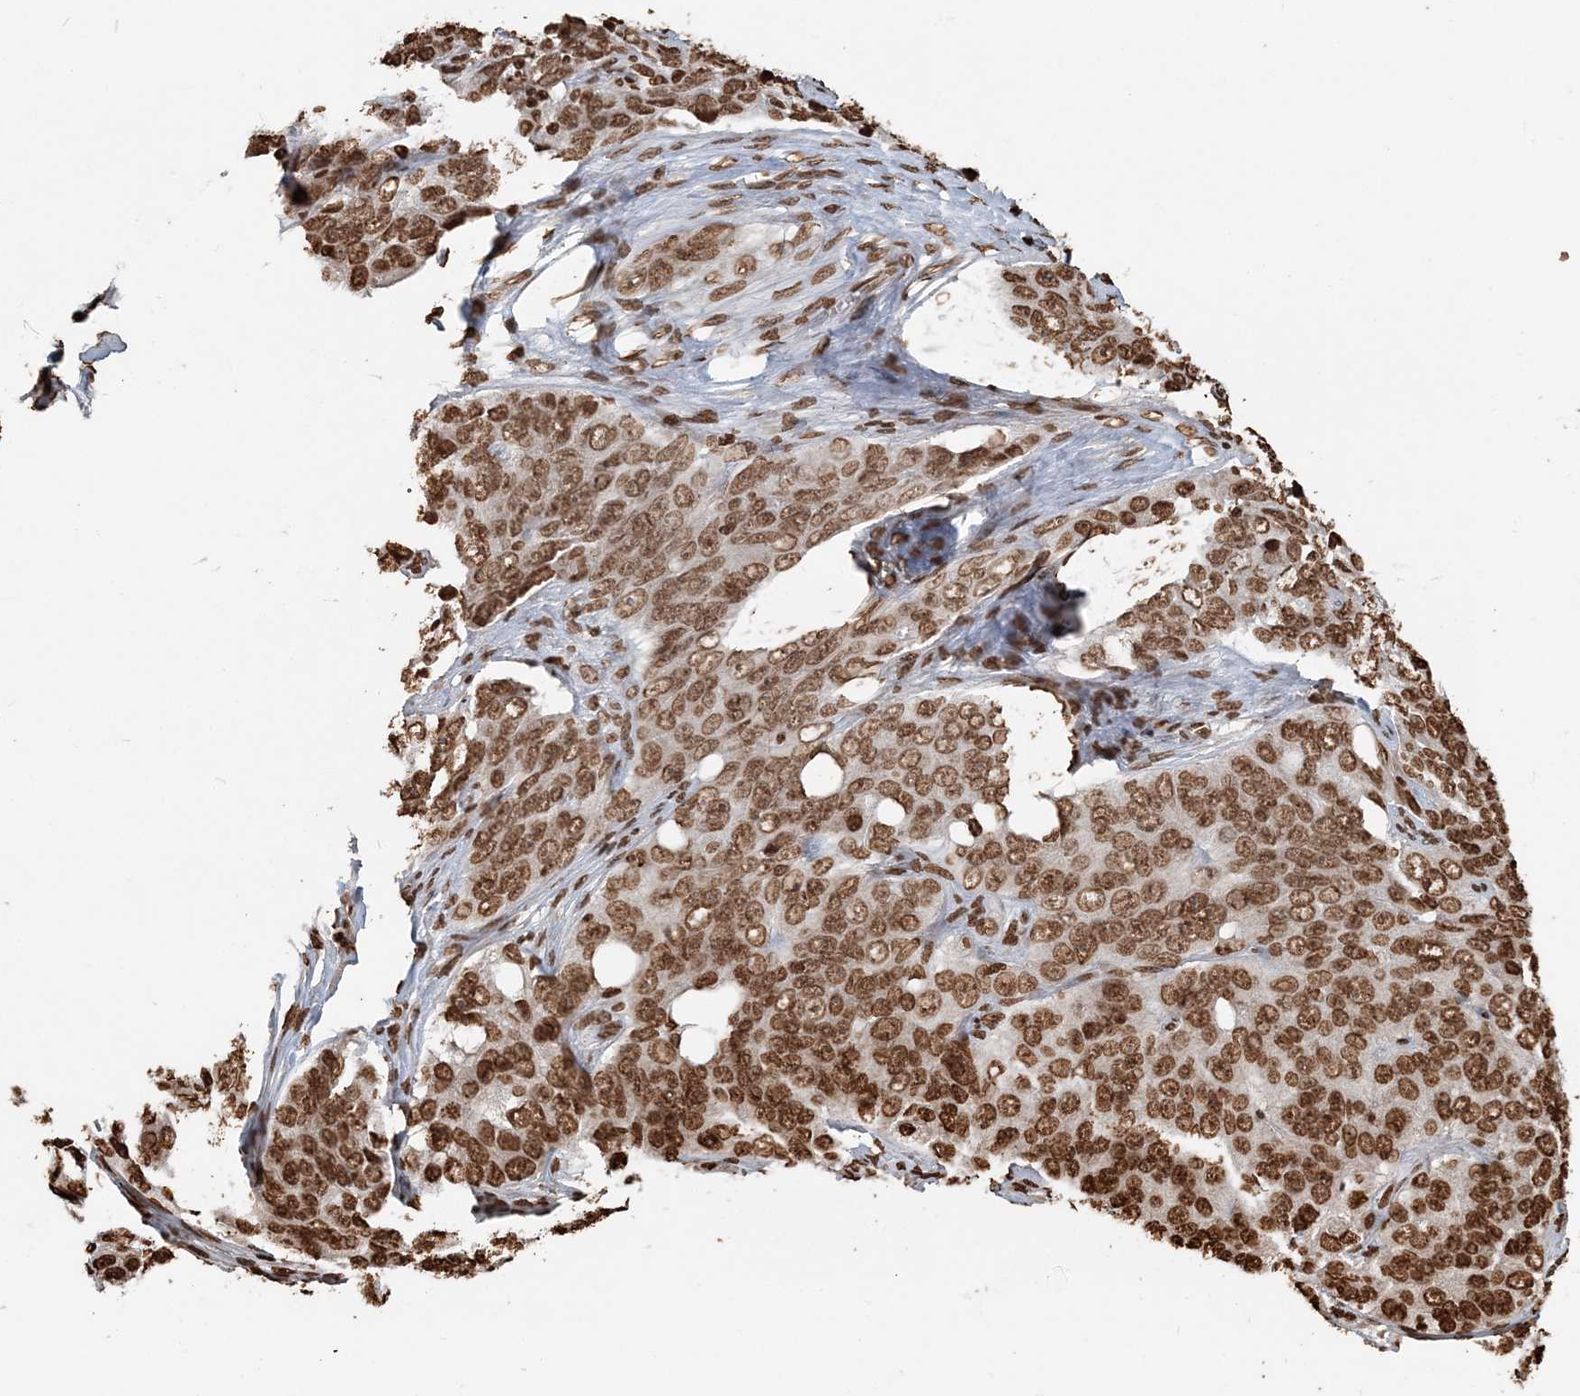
{"staining": {"intensity": "moderate", "quantity": ">75%", "location": "nuclear"}, "tissue": "ovarian cancer", "cell_type": "Tumor cells", "image_type": "cancer", "snomed": [{"axis": "morphology", "description": "Carcinoma, endometroid"}, {"axis": "topography", "description": "Ovary"}], "caption": "A brown stain shows moderate nuclear expression of a protein in human ovarian cancer (endometroid carcinoma) tumor cells. (brown staining indicates protein expression, while blue staining denotes nuclei).", "gene": "H3-3B", "patient": {"sex": "female", "age": 51}}